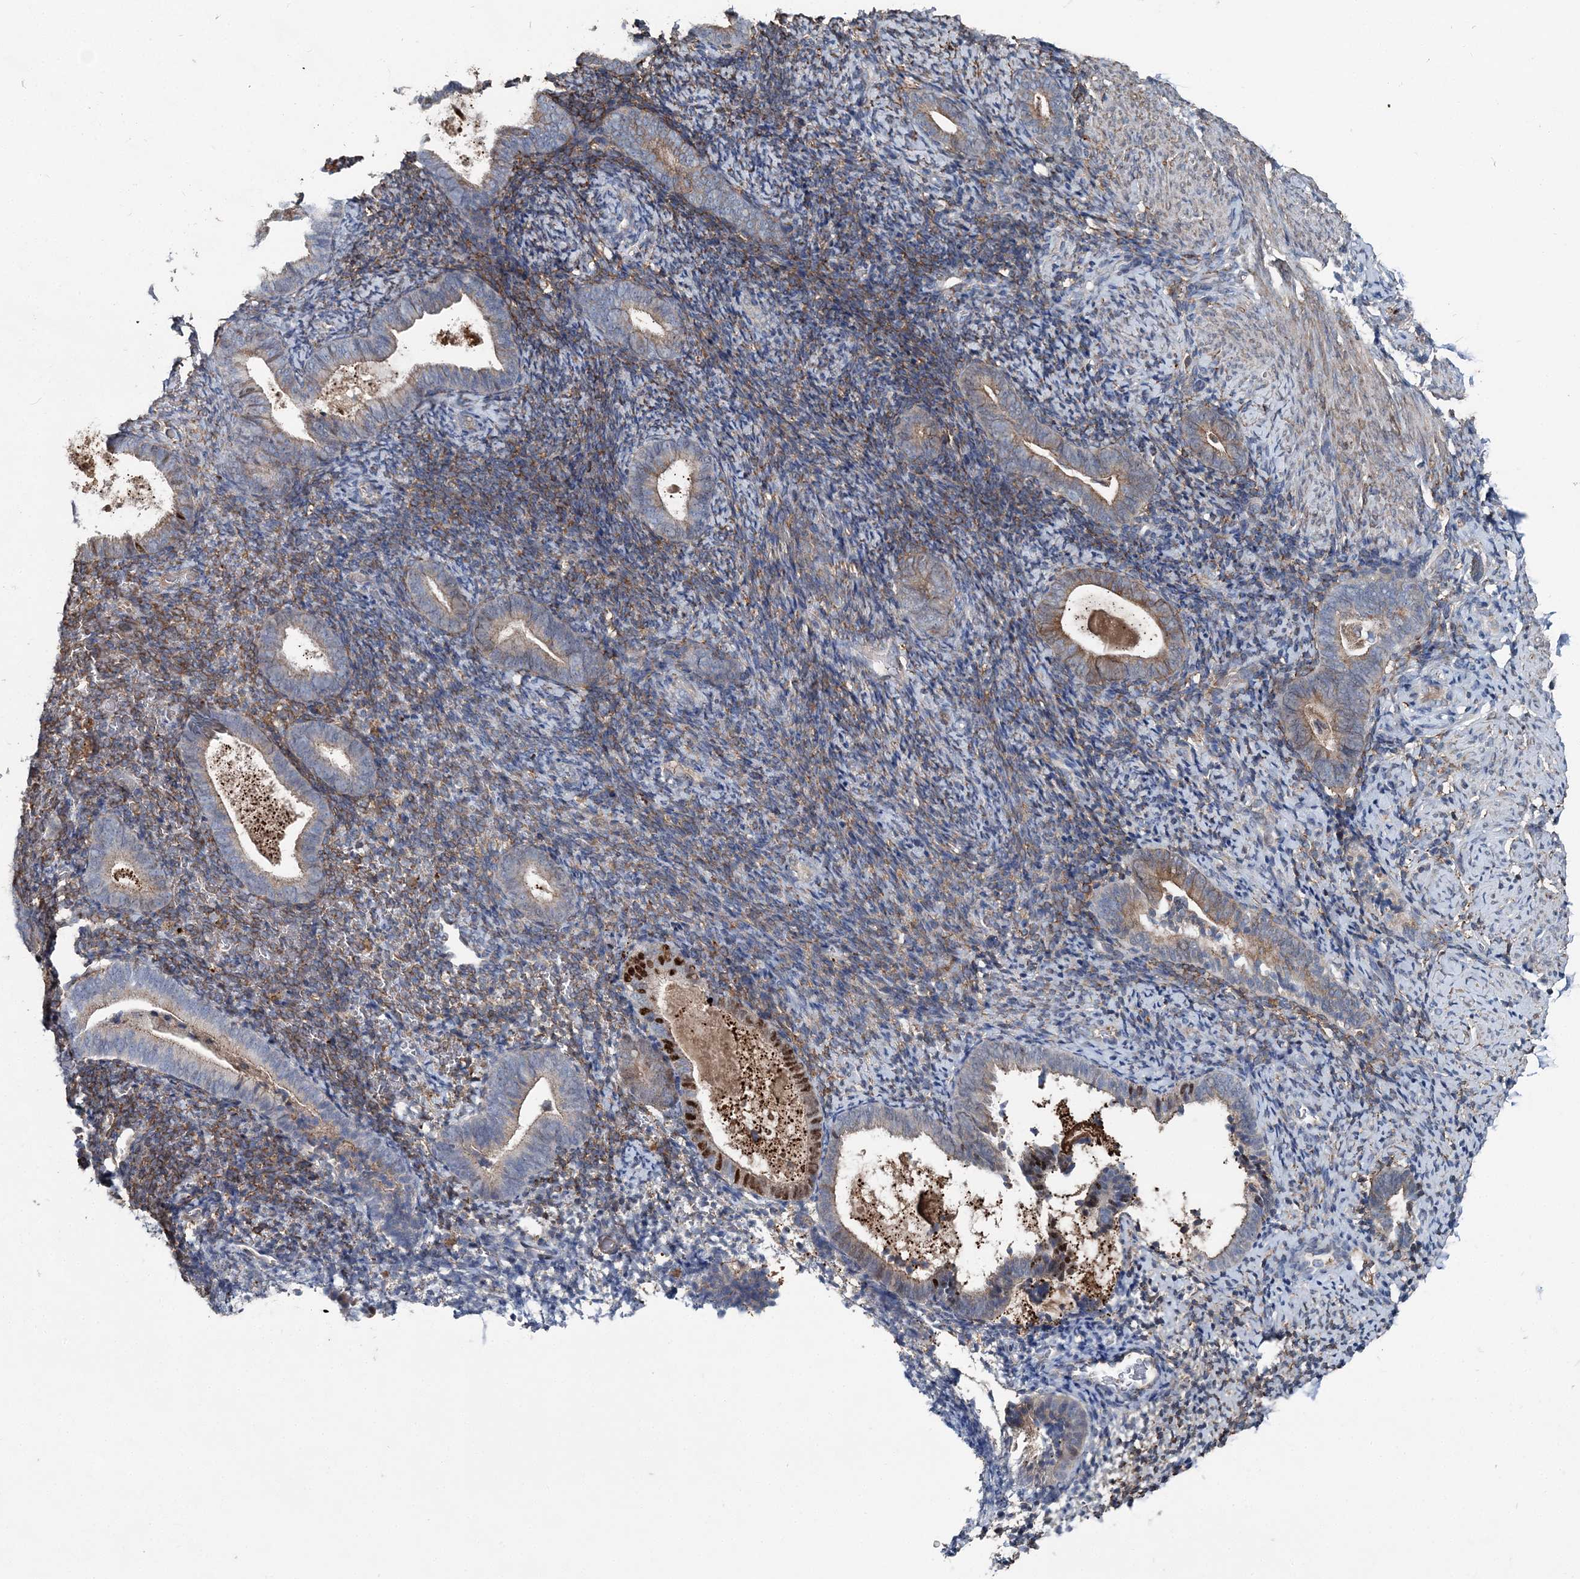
{"staining": {"intensity": "moderate", "quantity": "25%-75%", "location": "cytoplasmic/membranous"}, "tissue": "endometrium", "cell_type": "Cells in endometrial stroma", "image_type": "normal", "snomed": [{"axis": "morphology", "description": "Normal tissue, NOS"}, {"axis": "topography", "description": "Endometrium"}], "caption": "About 25%-75% of cells in endometrial stroma in normal endometrium display moderate cytoplasmic/membranous protein expression as visualized by brown immunohistochemical staining.", "gene": "SPOPL", "patient": {"sex": "female", "age": 51}}